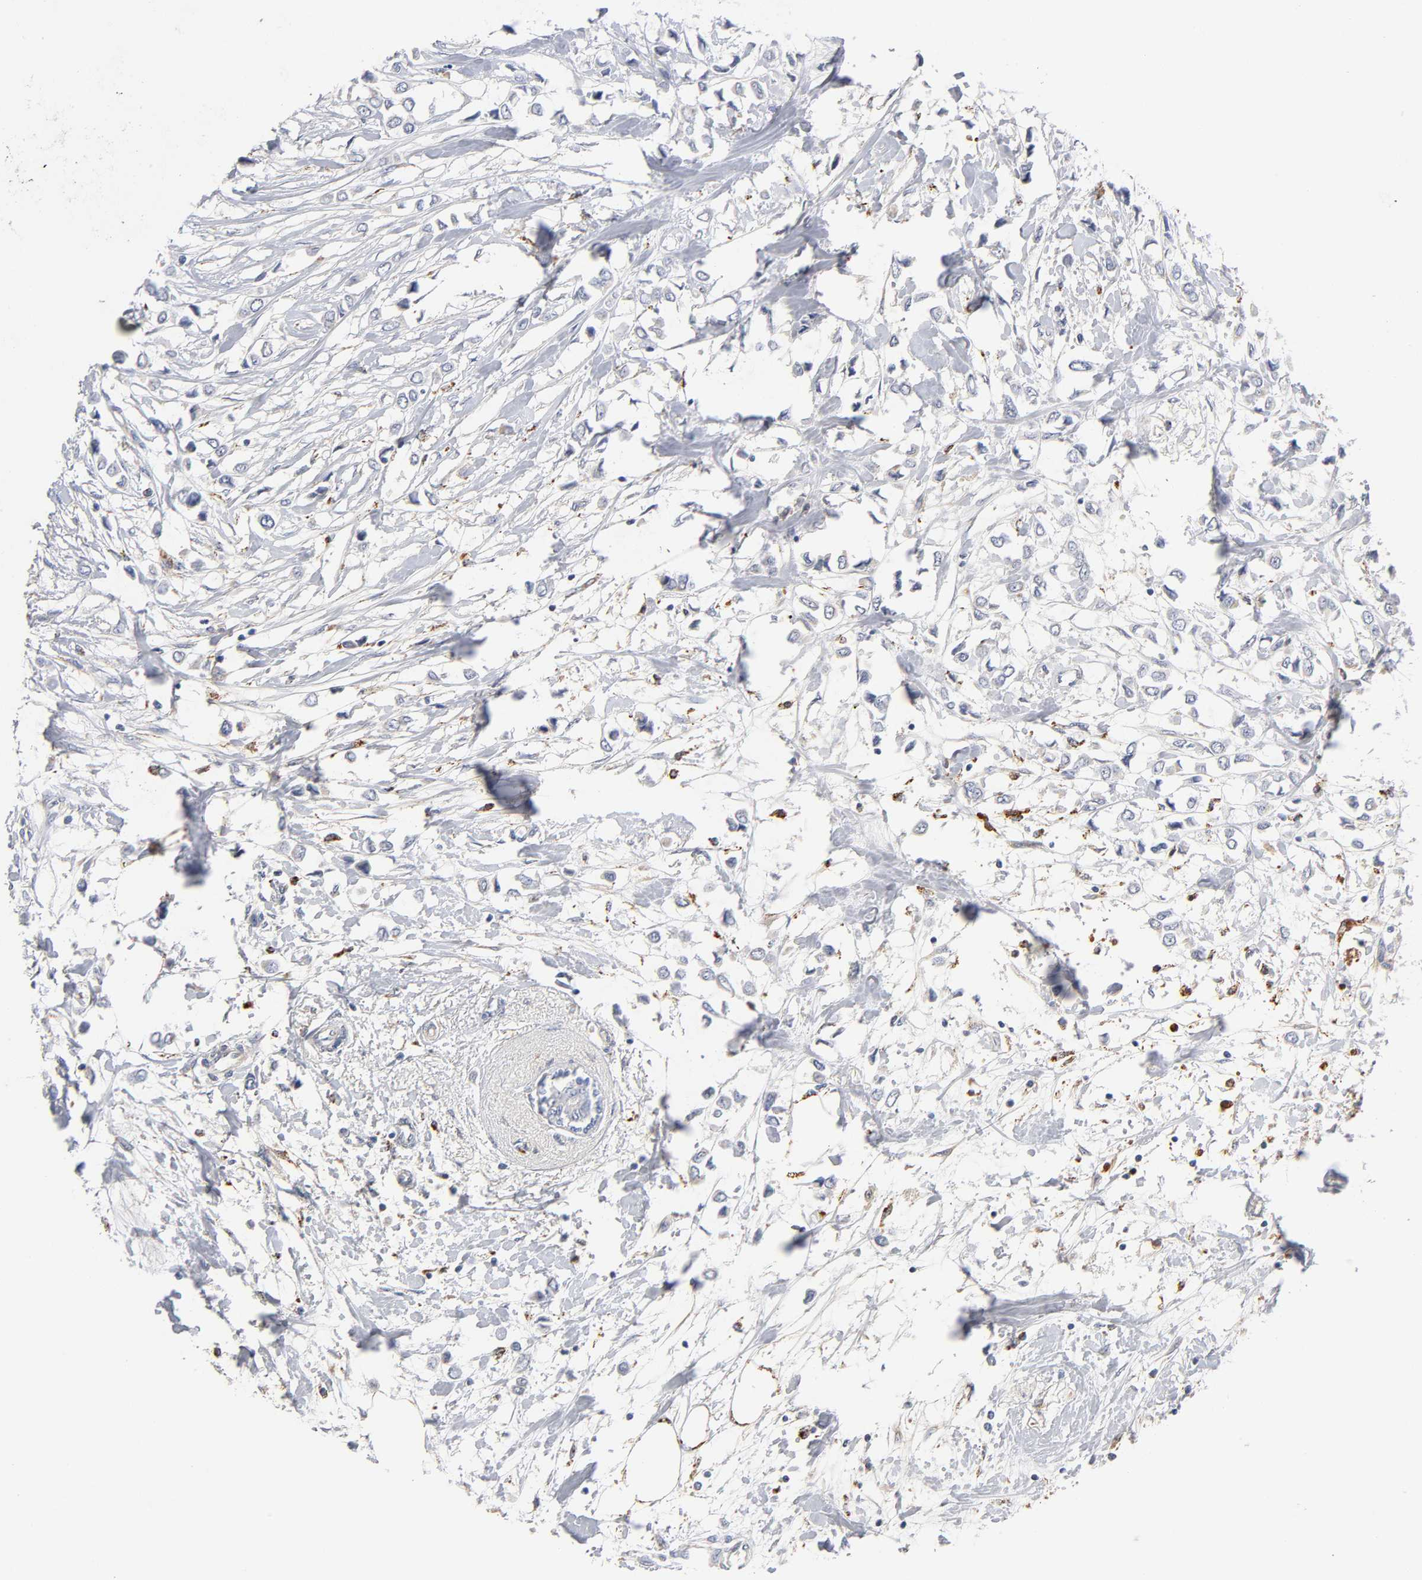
{"staining": {"intensity": "weak", "quantity": "<25%", "location": "cytoplasmic/membranous"}, "tissue": "breast cancer", "cell_type": "Tumor cells", "image_type": "cancer", "snomed": [{"axis": "morphology", "description": "Lobular carcinoma"}, {"axis": "topography", "description": "Breast"}], "caption": "Human breast cancer stained for a protein using immunohistochemistry (IHC) exhibits no expression in tumor cells.", "gene": "ISG15", "patient": {"sex": "female", "age": 51}}